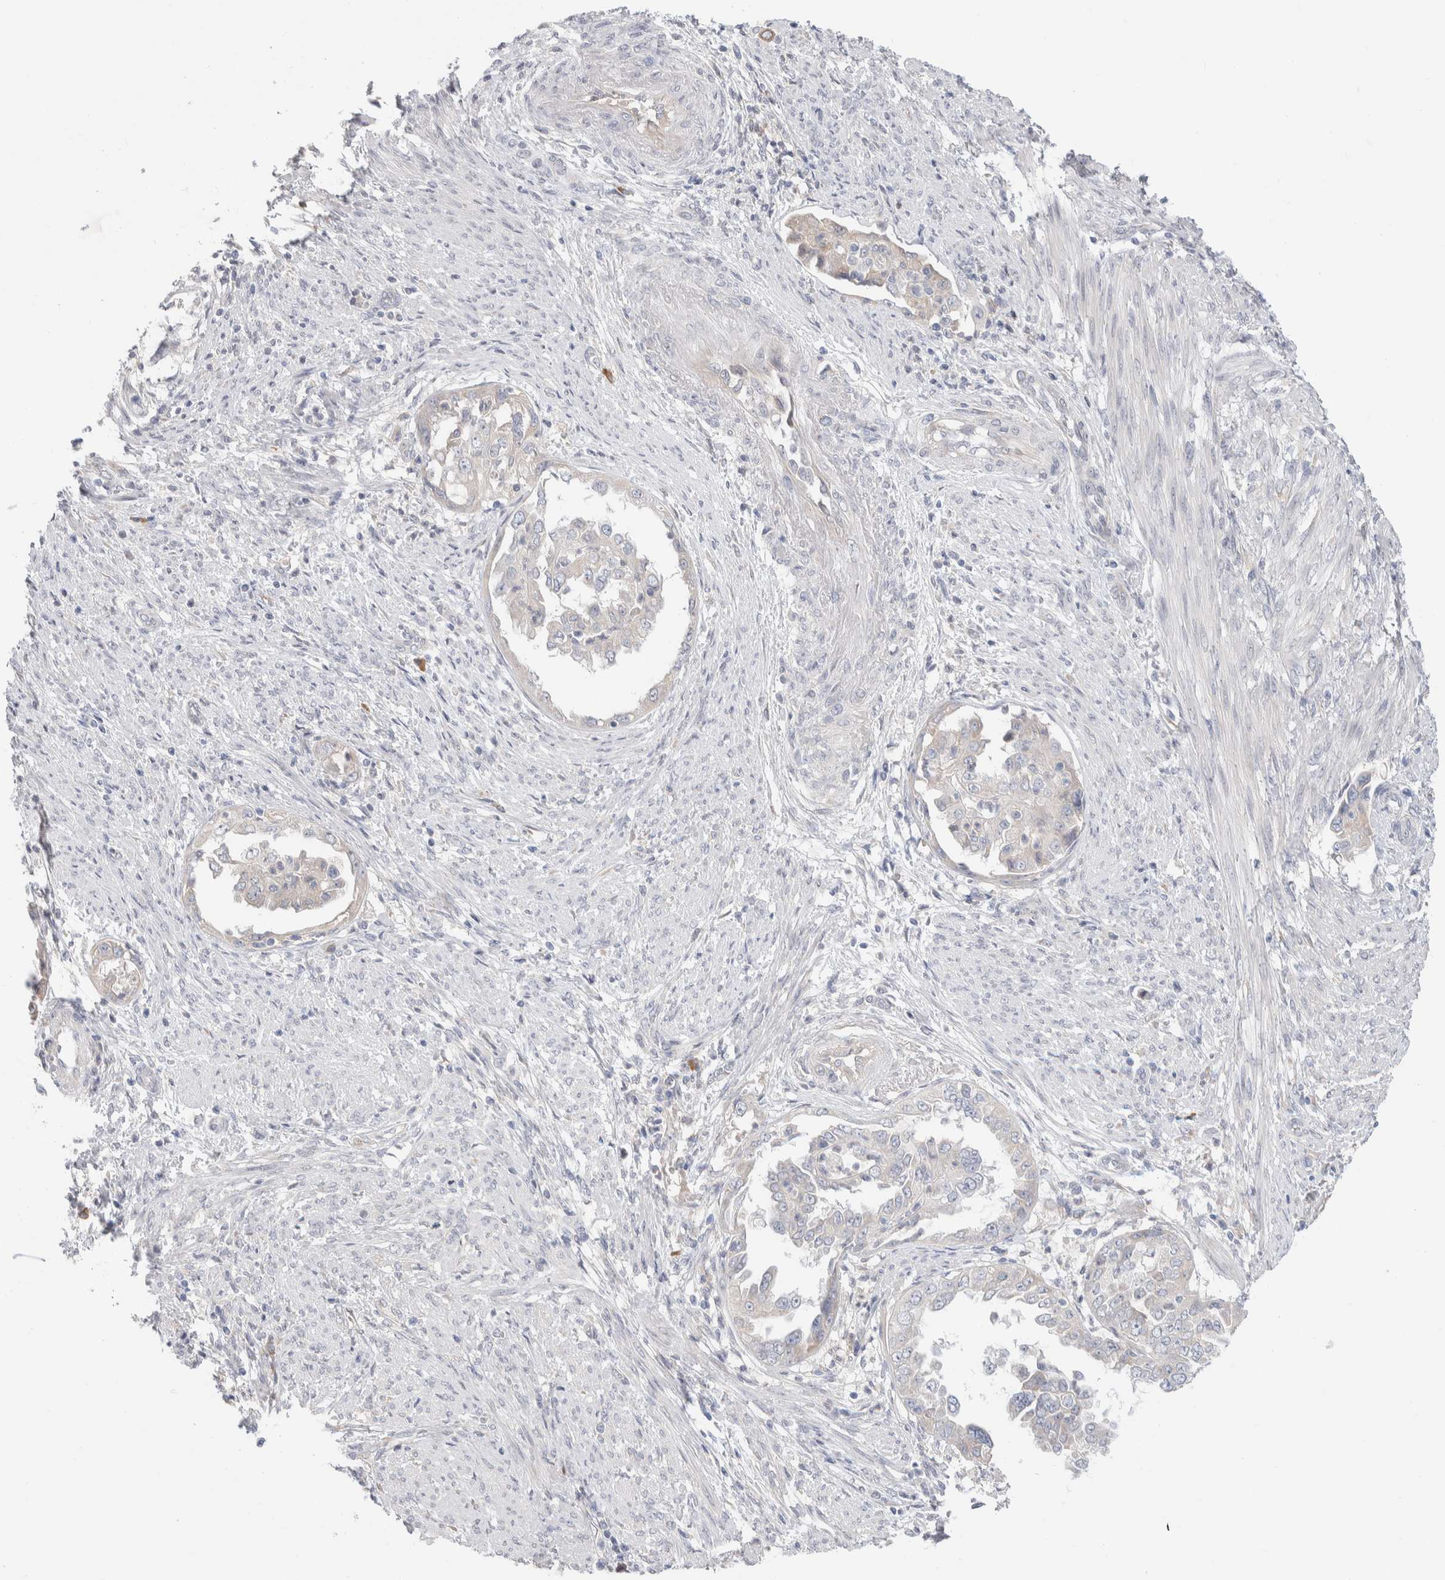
{"staining": {"intensity": "weak", "quantity": "<25%", "location": "cytoplasmic/membranous"}, "tissue": "endometrial cancer", "cell_type": "Tumor cells", "image_type": "cancer", "snomed": [{"axis": "morphology", "description": "Adenocarcinoma, NOS"}, {"axis": "topography", "description": "Endometrium"}], "caption": "The immunohistochemistry (IHC) photomicrograph has no significant staining in tumor cells of endometrial cancer tissue. (DAB (3,3'-diaminobenzidine) immunohistochemistry (IHC), high magnification).", "gene": "RUSF1", "patient": {"sex": "female", "age": 85}}